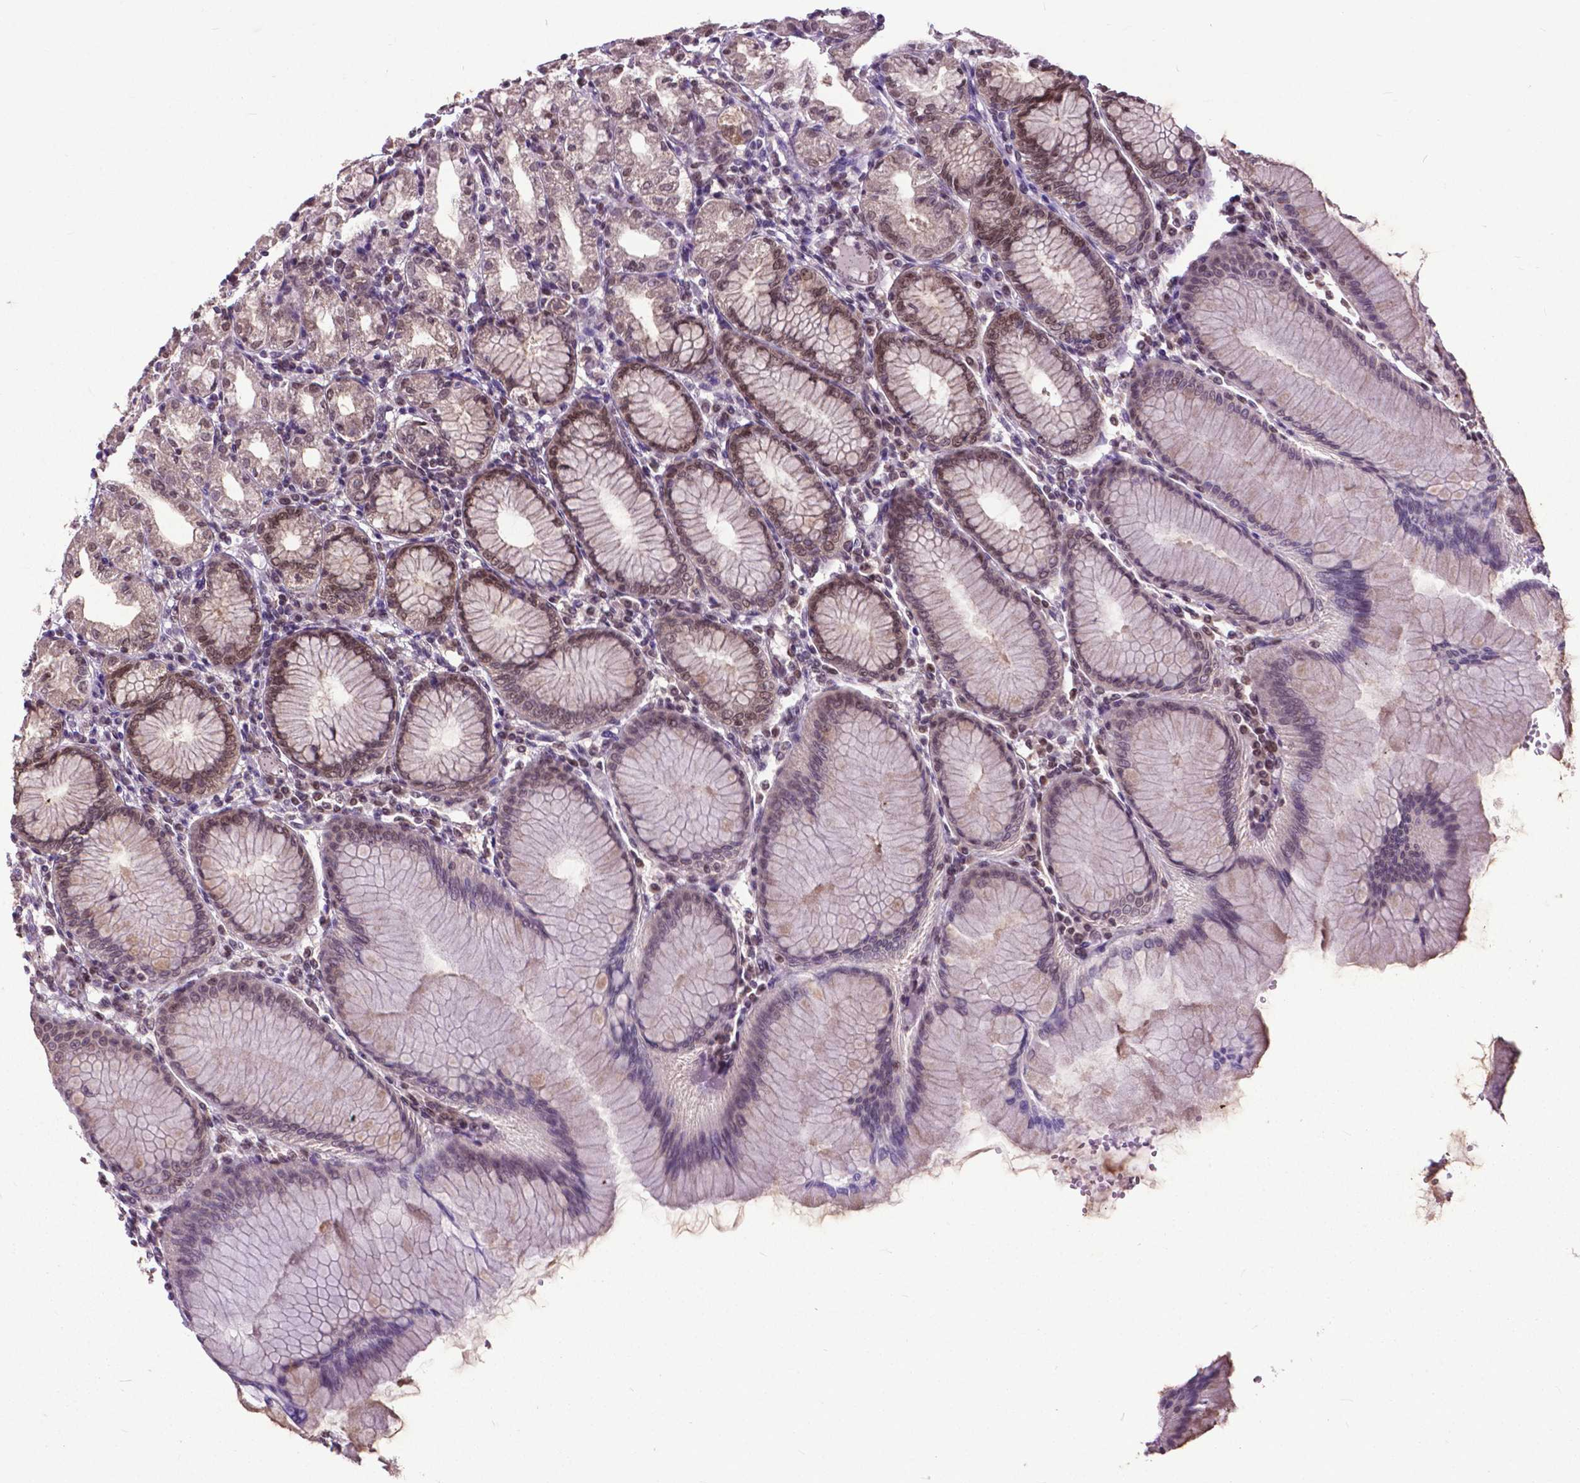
{"staining": {"intensity": "weak", "quantity": "25%-75%", "location": "cytoplasmic/membranous,nuclear"}, "tissue": "stomach", "cell_type": "Glandular cells", "image_type": "normal", "snomed": [{"axis": "morphology", "description": "Normal tissue, NOS"}, {"axis": "topography", "description": "Skeletal muscle"}, {"axis": "topography", "description": "Stomach"}], "caption": "Human stomach stained with a brown dye shows weak cytoplasmic/membranous,nuclear positive expression in about 25%-75% of glandular cells.", "gene": "FAF1", "patient": {"sex": "female", "age": 57}}